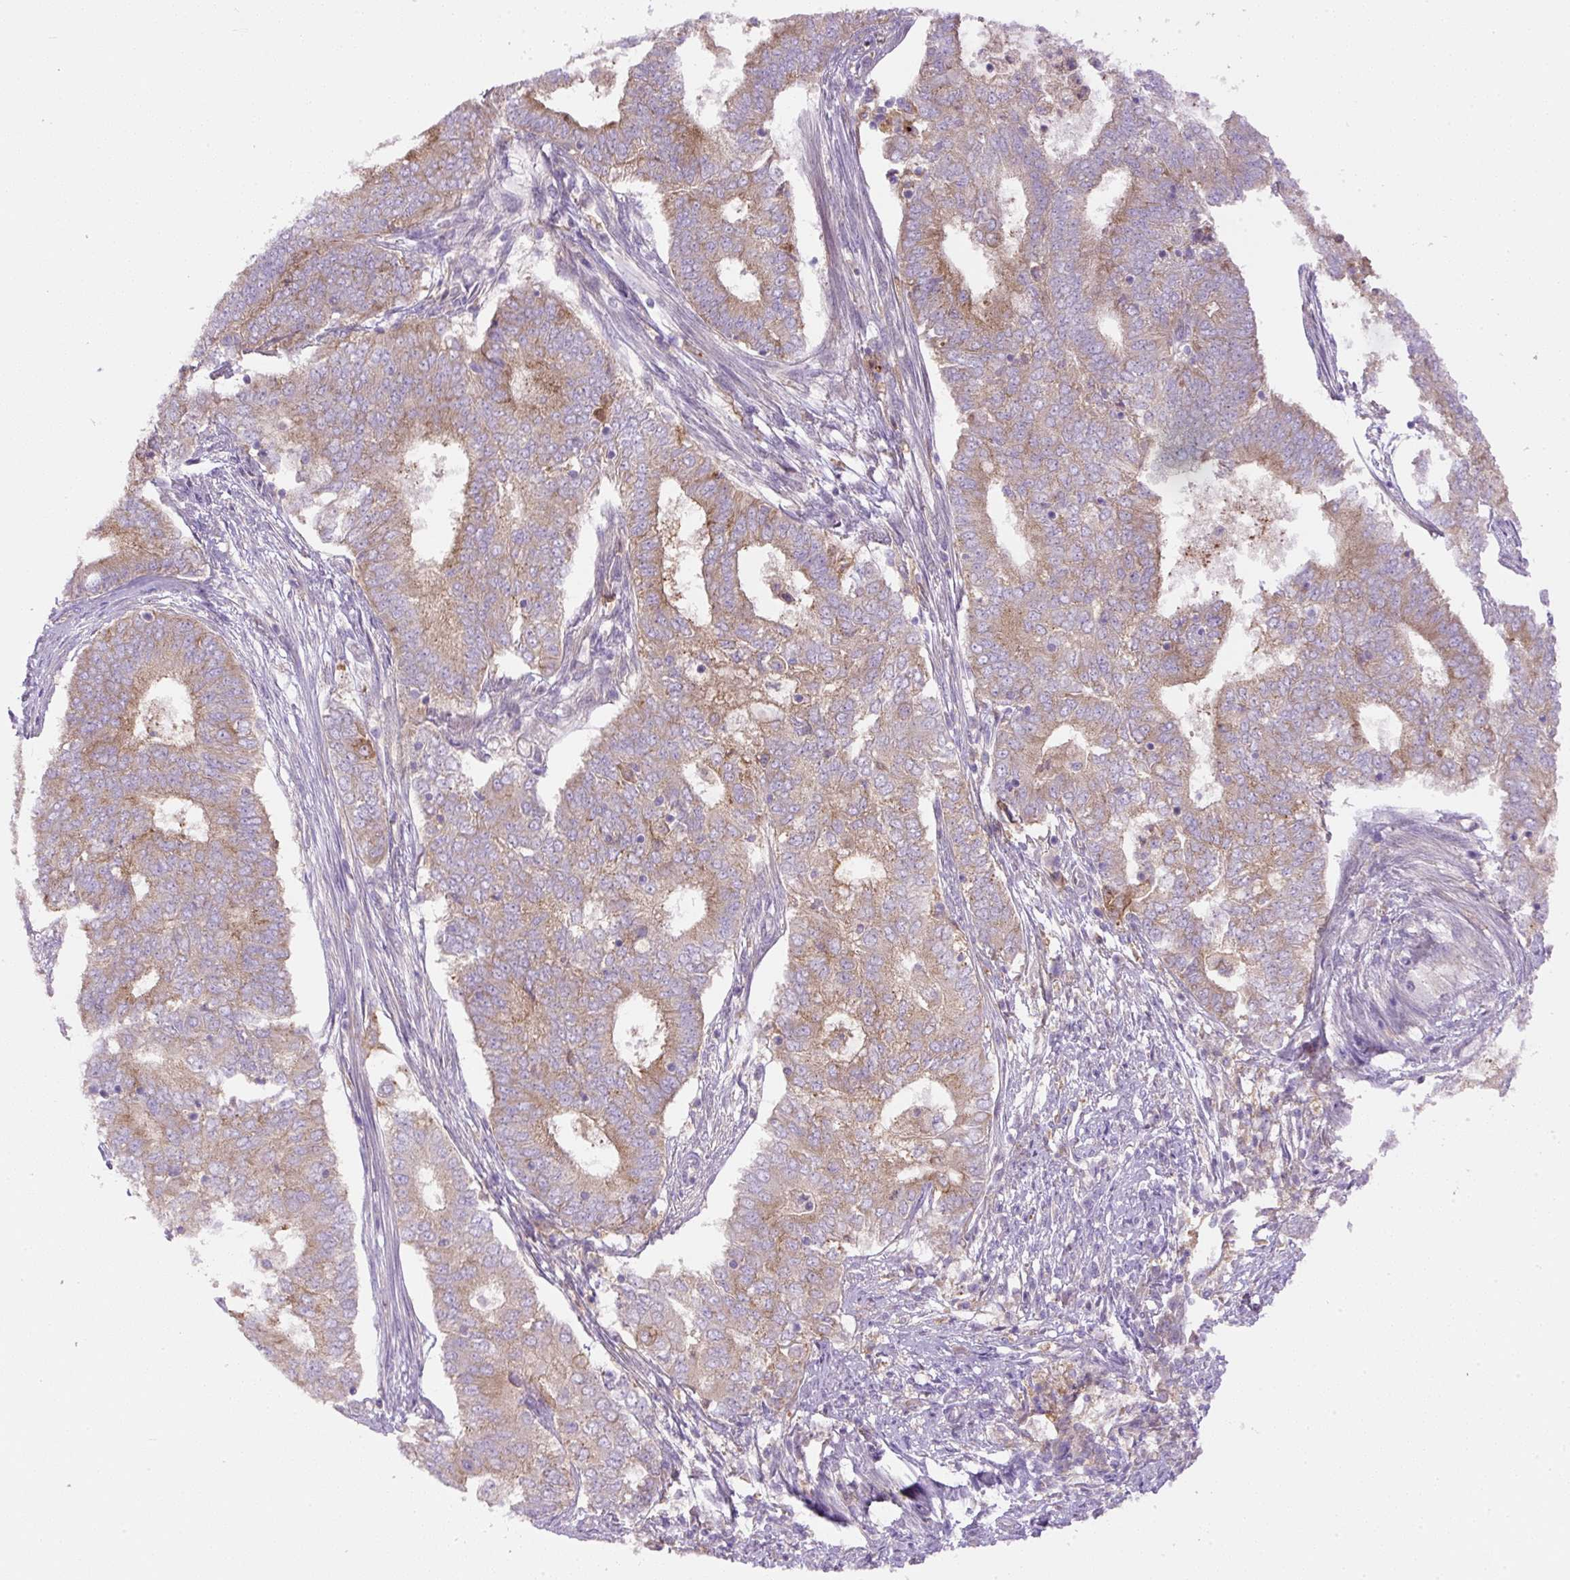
{"staining": {"intensity": "moderate", "quantity": ">75%", "location": "cytoplasmic/membranous"}, "tissue": "endometrial cancer", "cell_type": "Tumor cells", "image_type": "cancer", "snomed": [{"axis": "morphology", "description": "Adenocarcinoma, NOS"}, {"axis": "topography", "description": "Endometrium"}], "caption": "Protein expression analysis of human endometrial cancer (adenocarcinoma) reveals moderate cytoplasmic/membranous positivity in about >75% of tumor cells. Using DAB (3,3'-diaminobenzidine) (brown) and hematoxylin (blue) stains, captured at high magnification using brightfield microscopy.", "gene": "DAPK1", "patient": {"sex": "female", "age": 62}}